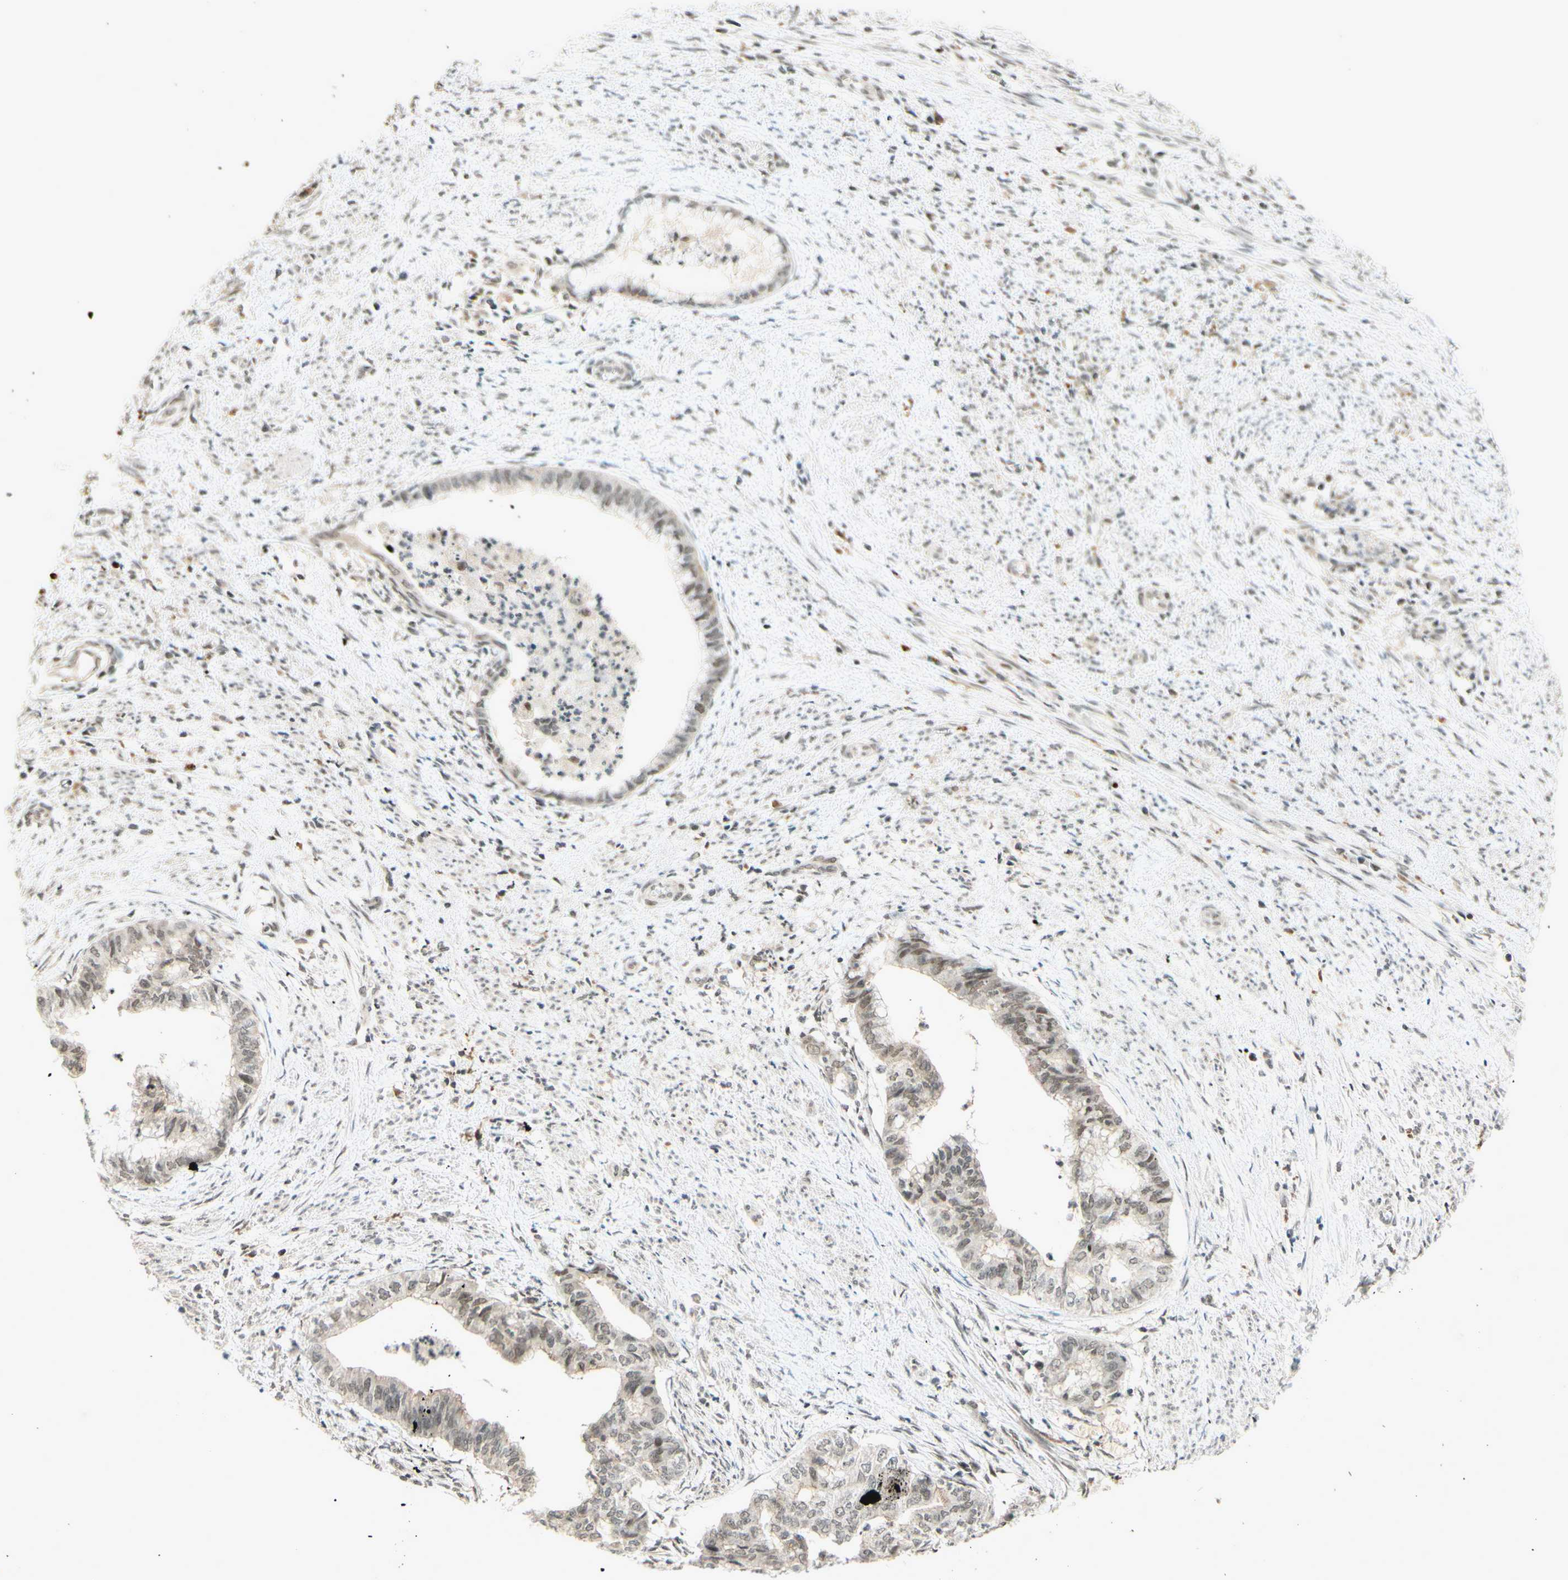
{"staining": {"intensity": "weak", "quantity": ">75%", "location": "nuclear"}, "tissue": "endometrial cancer", "cell_type": "Tumor cells", "image_type": "cancer", "snomed": [{"axis": "morphology", "description": "Necrosis, NOS"}, {"axis": "morphology", "description": "Adenocarcinoma, NOS"}, {"axis": "topography", "description": "Endometrium"}], "caption": "Human adenocarcinoma (endometrial) stained with a brown dye demonstrates weak nuclear positive staining in about >75% of tumor cells.", "gene": "SMARCB1", "patient": {"sex": "female", "age": 79}}